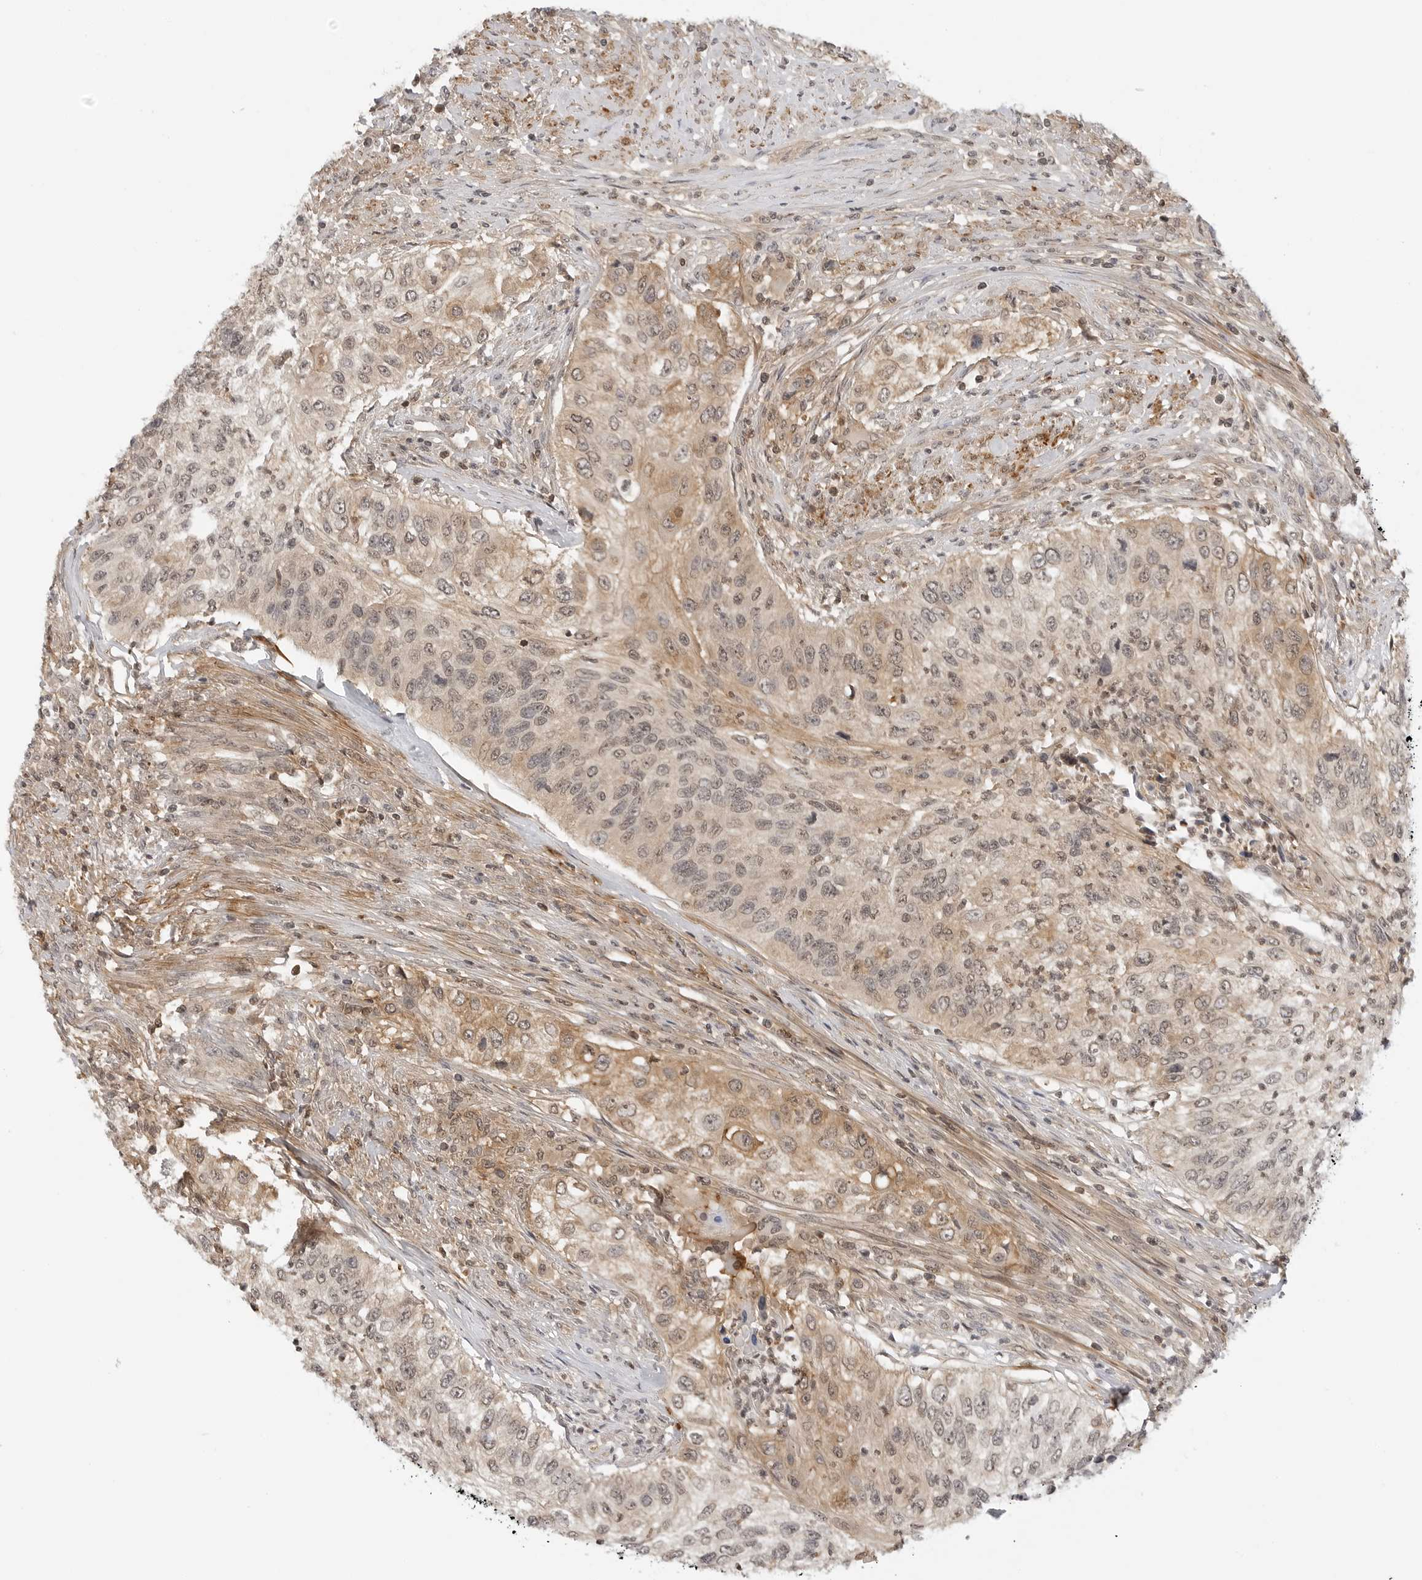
{"staining": {"intensity": "moderate", "quantity": "25%-75%", "location": "cytoplasmic/membranous,nuclear"}, "tissue": "urothelial cancer", "cell_type": "Tumor cells", "image_type": "cancer", "snomed": [{"axis": "morphology", "description": "Urothelial carcinoma, High grade"}, {"axis": "topography", "description": "Urinary bladder"}], "caption": "Immunohistochemical staining of high-grade urothelial carcinoma exhibits moderate cytoplasmic/membranous and nuclear protein positivity in about 25%-75% of tumor cells. Immunohistochemistry stains the protein in brown and the nuclei are stained blue.", "gene": "MAP2K5", "patient": {"sex": "female", "age": 60}}